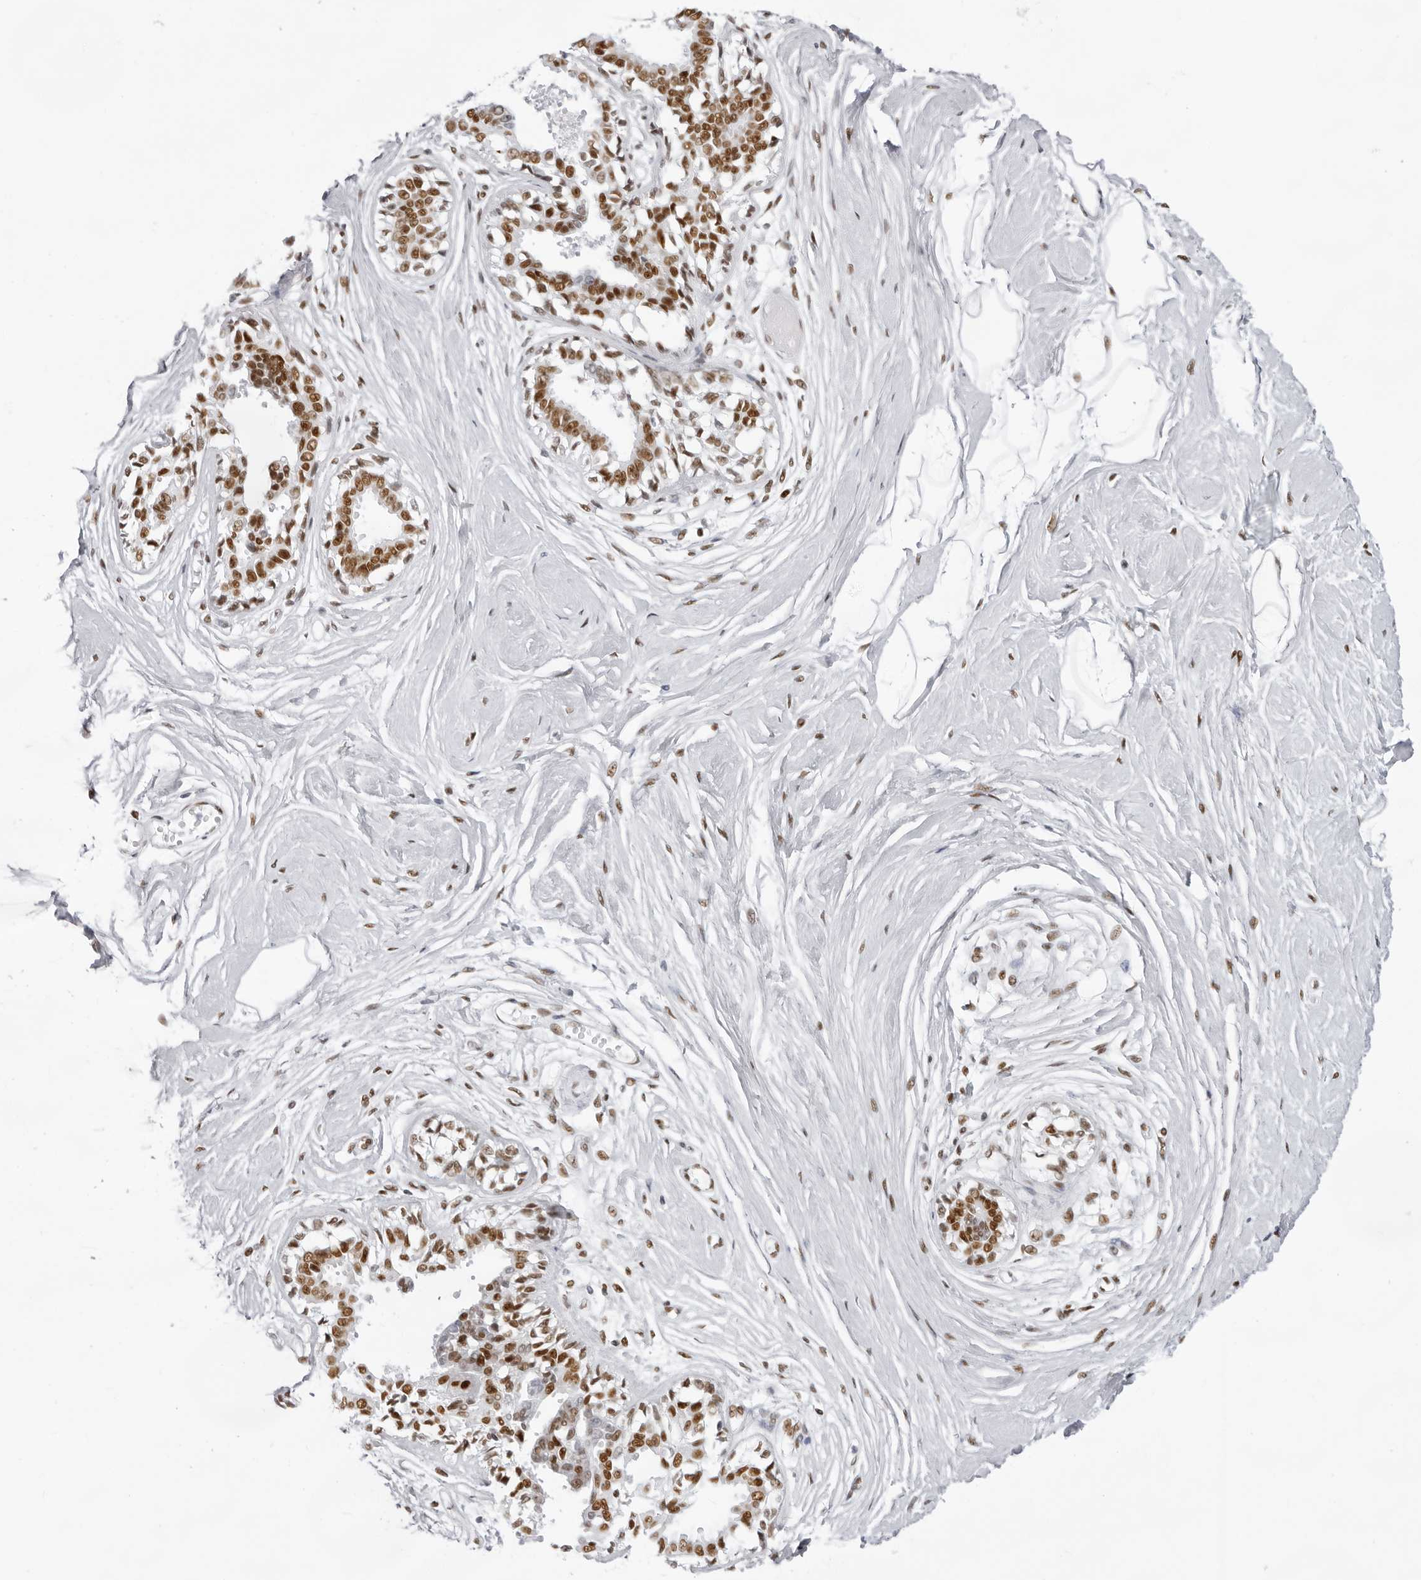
{"staining": {"intensity": "moderate", "quantity": ">75%", "location": "nuclear"}, "tissue": "breast", "cell_type": "Adipocytes", "image_type": "normal", "snomed": [{"axis": "morphology", "description": "Normal tissue, NOS"}, {"axis": "topography", "description": "Breast"}], "caption": "Immunohistochemical staining of unremarkable human breast displays medium levels of moderate nuclear positivity in about >75% of adipocytes.", "gene": "IRF2BP2", "patient": {"sex": "female", "age": 45}}